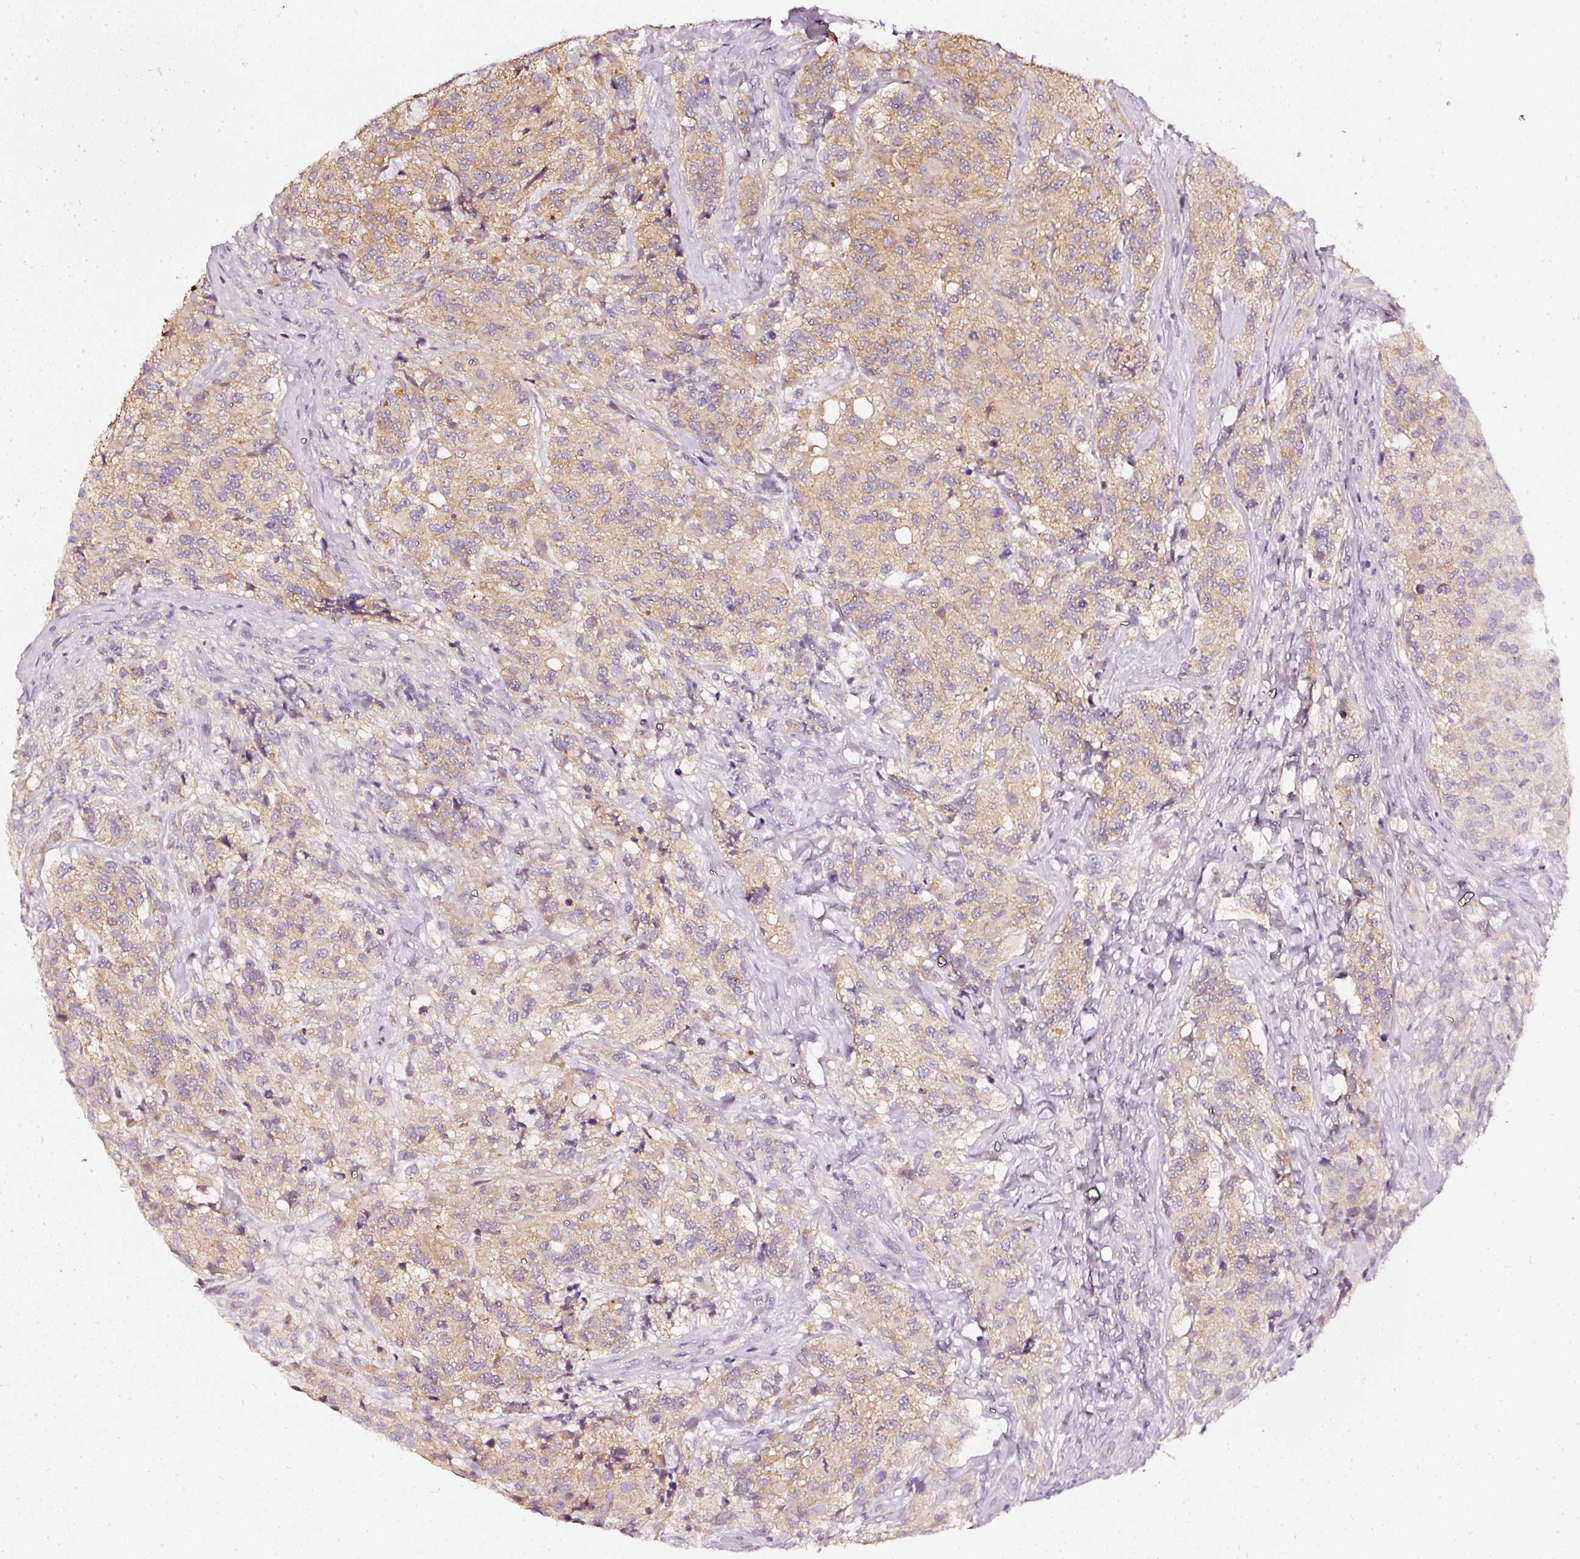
{"staining": {"intensity": "moderate", "quantity": ">75%", "location": "cytoplasmic/membranous"}, "tissue": "glioma", "cell_type": "Tumor cells", "image_type": "cancer", "snomed": [{"axis": "morphology", "description": "Glioma, malignant, High grade"}, {"axis": "topography", "description": "Brain"}], "caption": "This is a photomicrograph of immunohistochemistry staining of high-grade glioma (malignant), which shows moderate positivity in the cytoplasmic/membranous of tumor cells.", "gene": "CNP", "patient": {"sex": "female", "age": 67}}